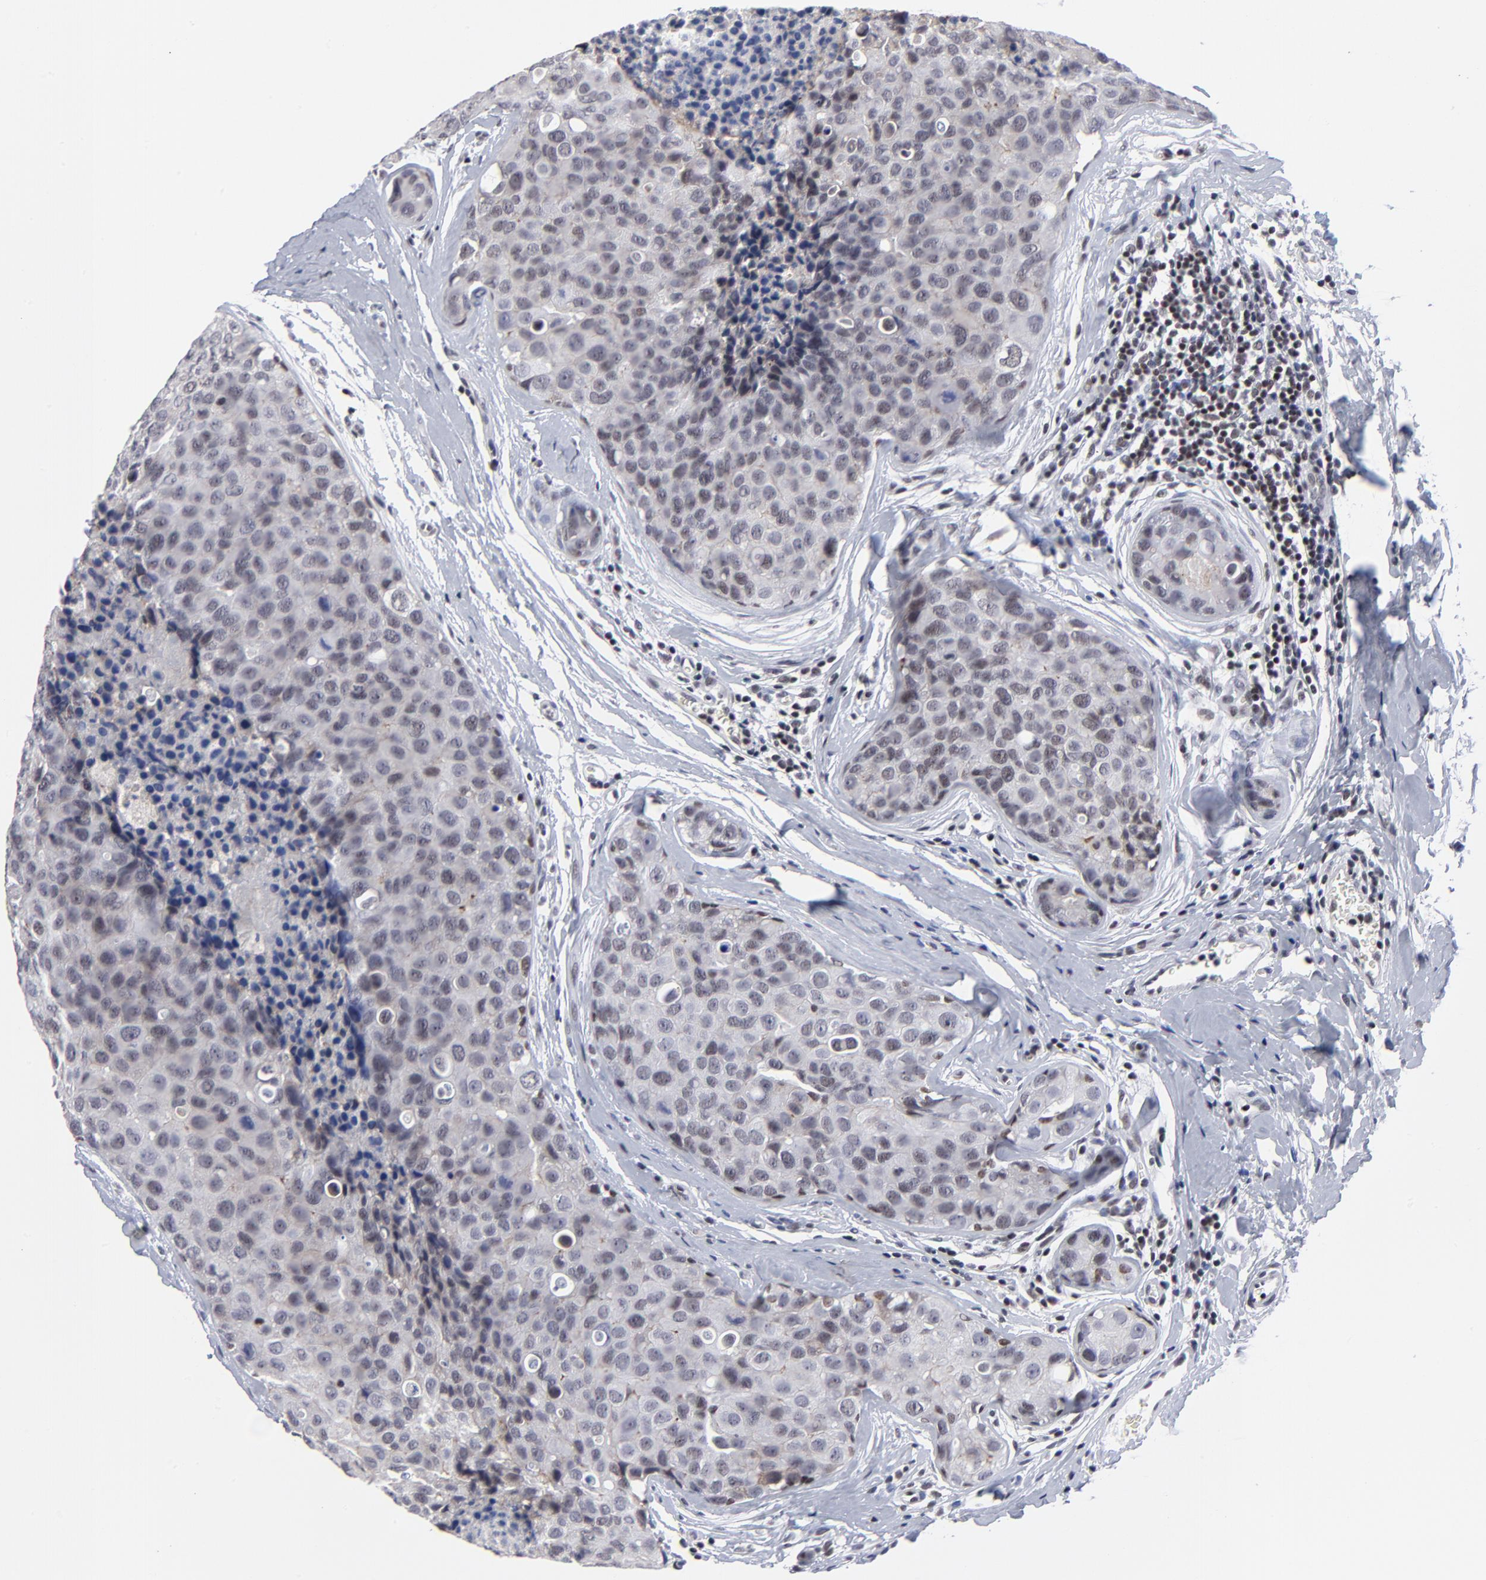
{"staining": {"intensity": "weak", "quantity": "25%-75%", "location": "nuclear"}, "tissue": "breast cancer", "cell_type": "Tumor cells", "image_type": "cancer", "snomed": [{"axis": "morphology", "description": "Duct carcinoma"}, {"axis": "topography", "description": "Breast"}], "caption": "A histopathology image of human breast intraductal carcinoma stained for a protein demonstrates weak nuclear brown staining in tumor cells.", "gene": "SP2", "patient": {"sex": "female", "age": 24}}